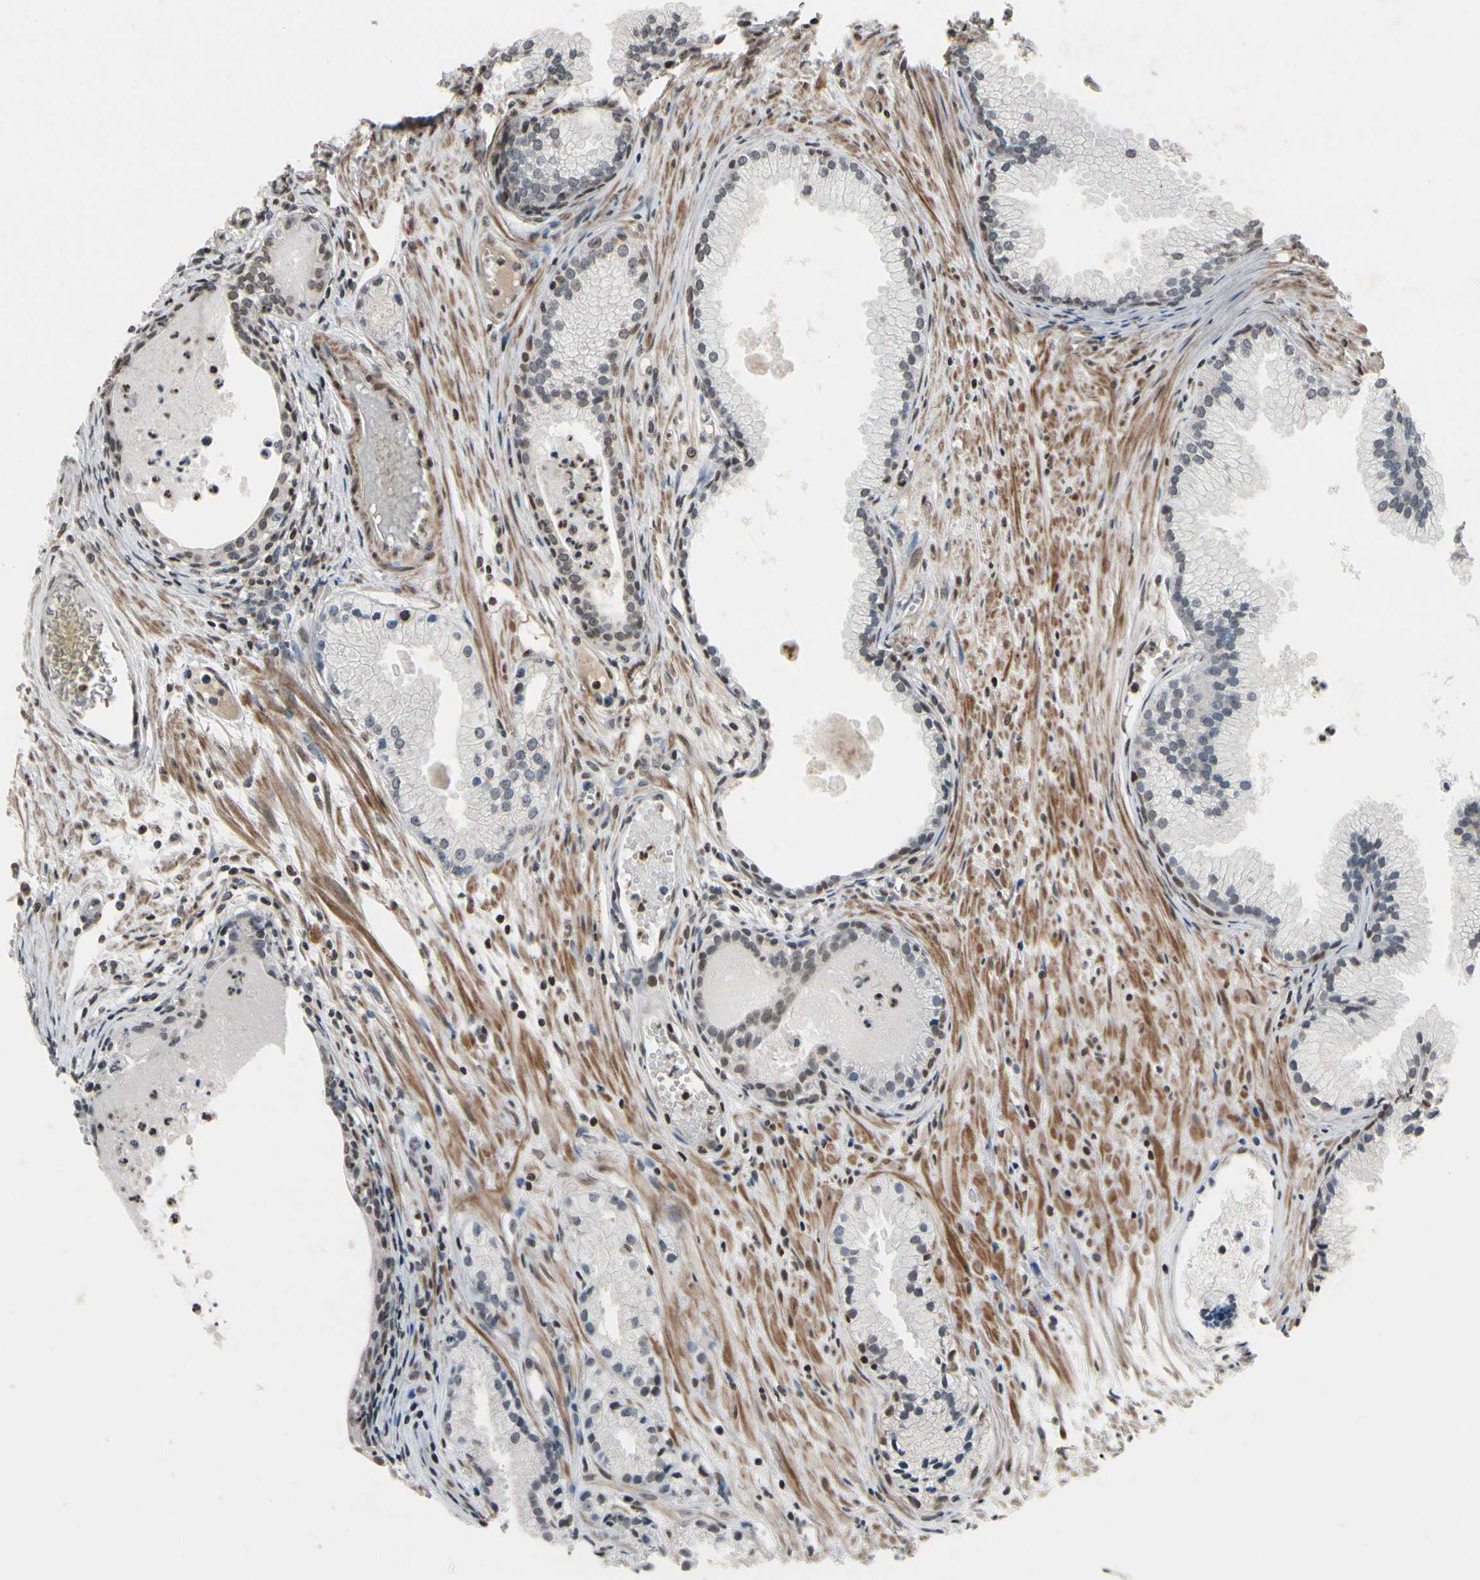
{"staining": {"intensity": "negative", "quantity": "none", "location": "none"}, "tissue": "prostate cancer", "cell_type": "Tumor cells", "image_type": "cancer", "snomed": [{"axis": "morphology", "description": "Adenocarcinoma, Low grade"}, {"axis": "topography", "description": "Prostate"}], "caption": "Human prostate cancer stained for a protein using IHC displays no expression in tumor cells.", "gene": "HIPK2", "patient": {"sex": "male", "age": 72}}